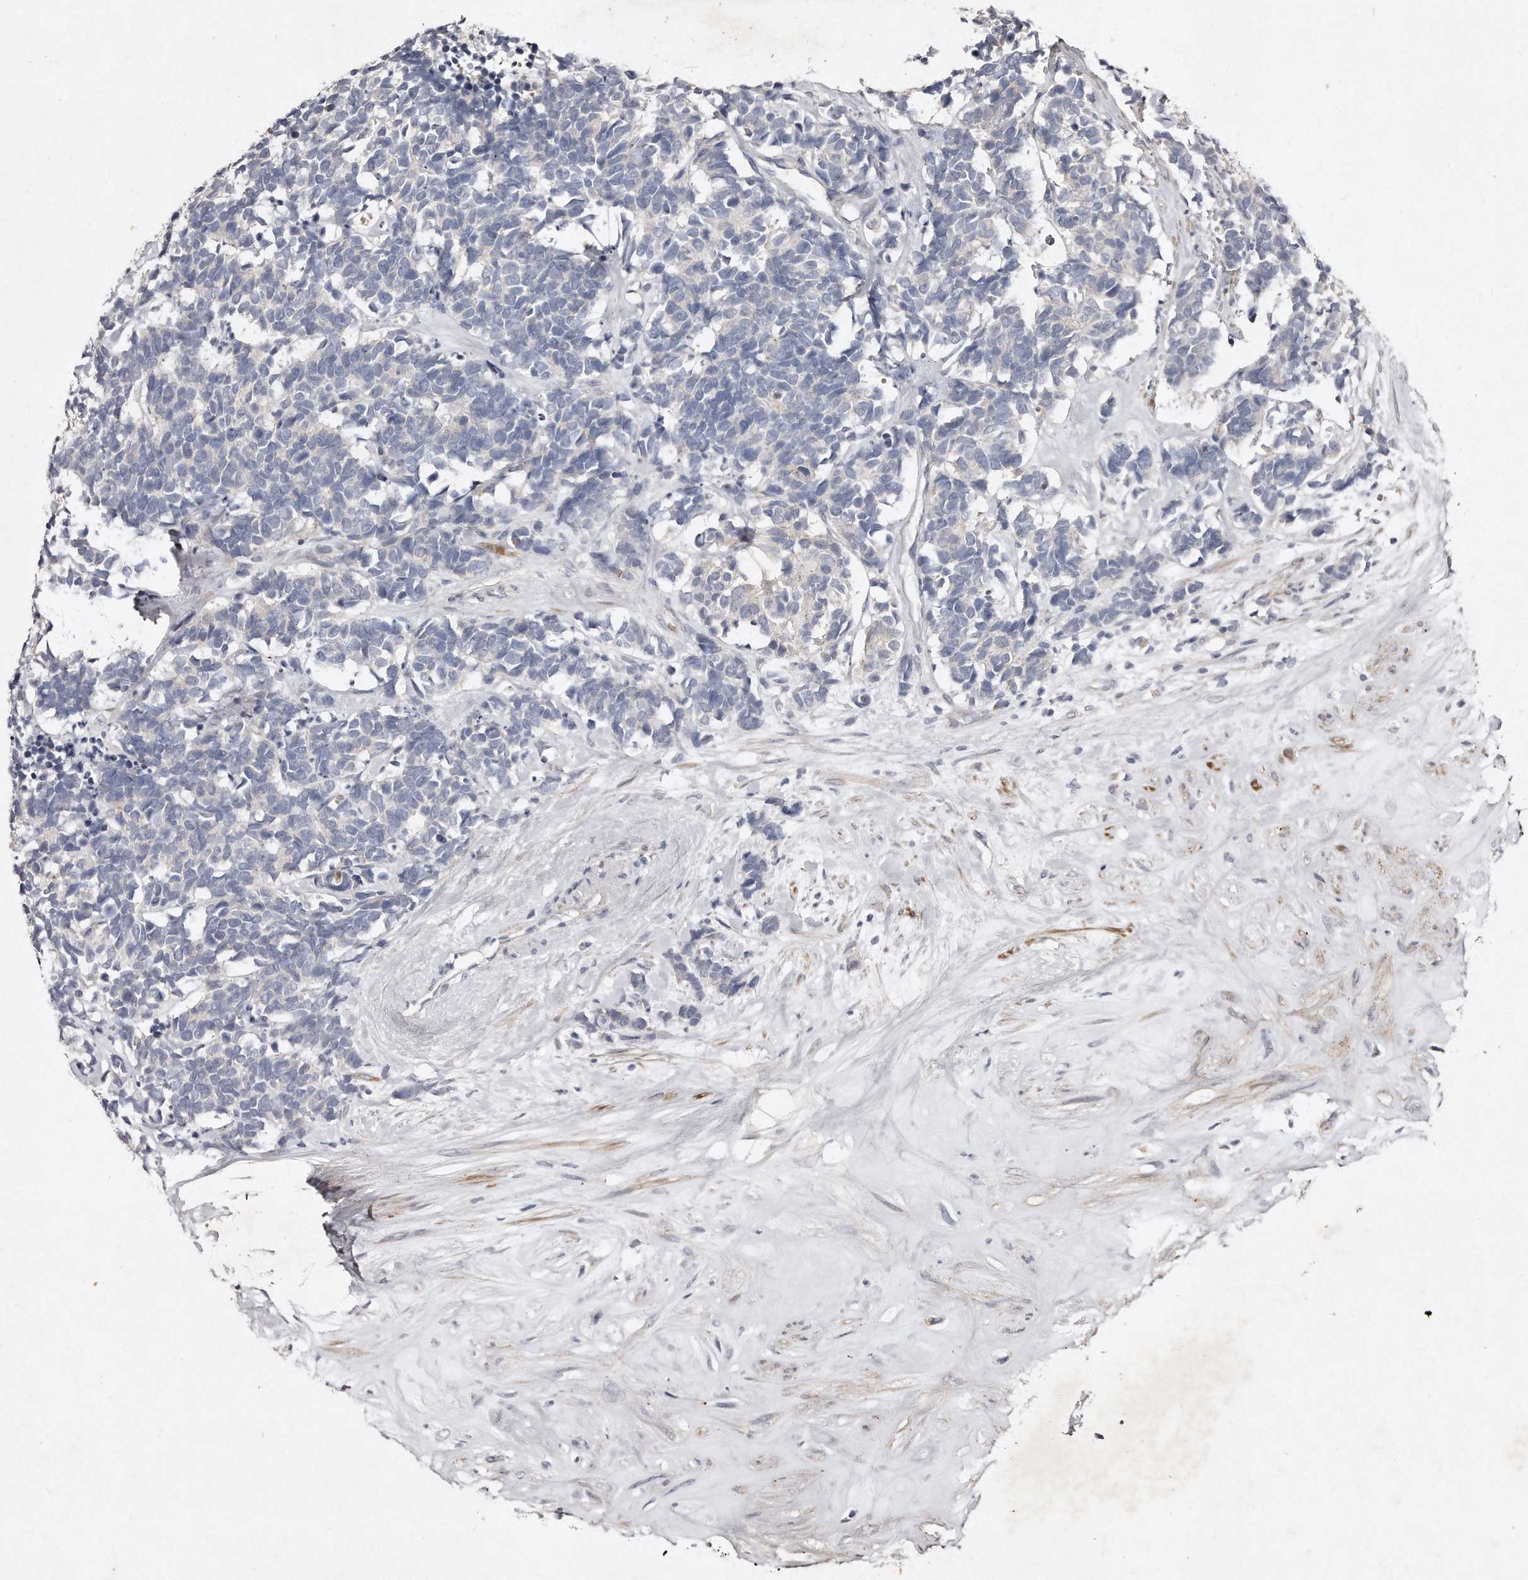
{"staining": {"intensity": "negative", "quantity": "none", "location": "none"}, "tissue": "carcinoid", "cell_type": "Tumor cells", "image_type": "cancer", "snomed": [{"axis": "morphology", "description": "Carcinoma, NOS"}, {"axis": "morphology", "description": "Carcinoid, malignant, NOS"}, {"axis": "topography", "description": "Urinary bladder"}], "caption": "Immunohistochemical staining of carcinoid demonstrates no significant staining in tumor cells.", "gene": "TECR", "patient": {"sex": "male", "age": 57}}